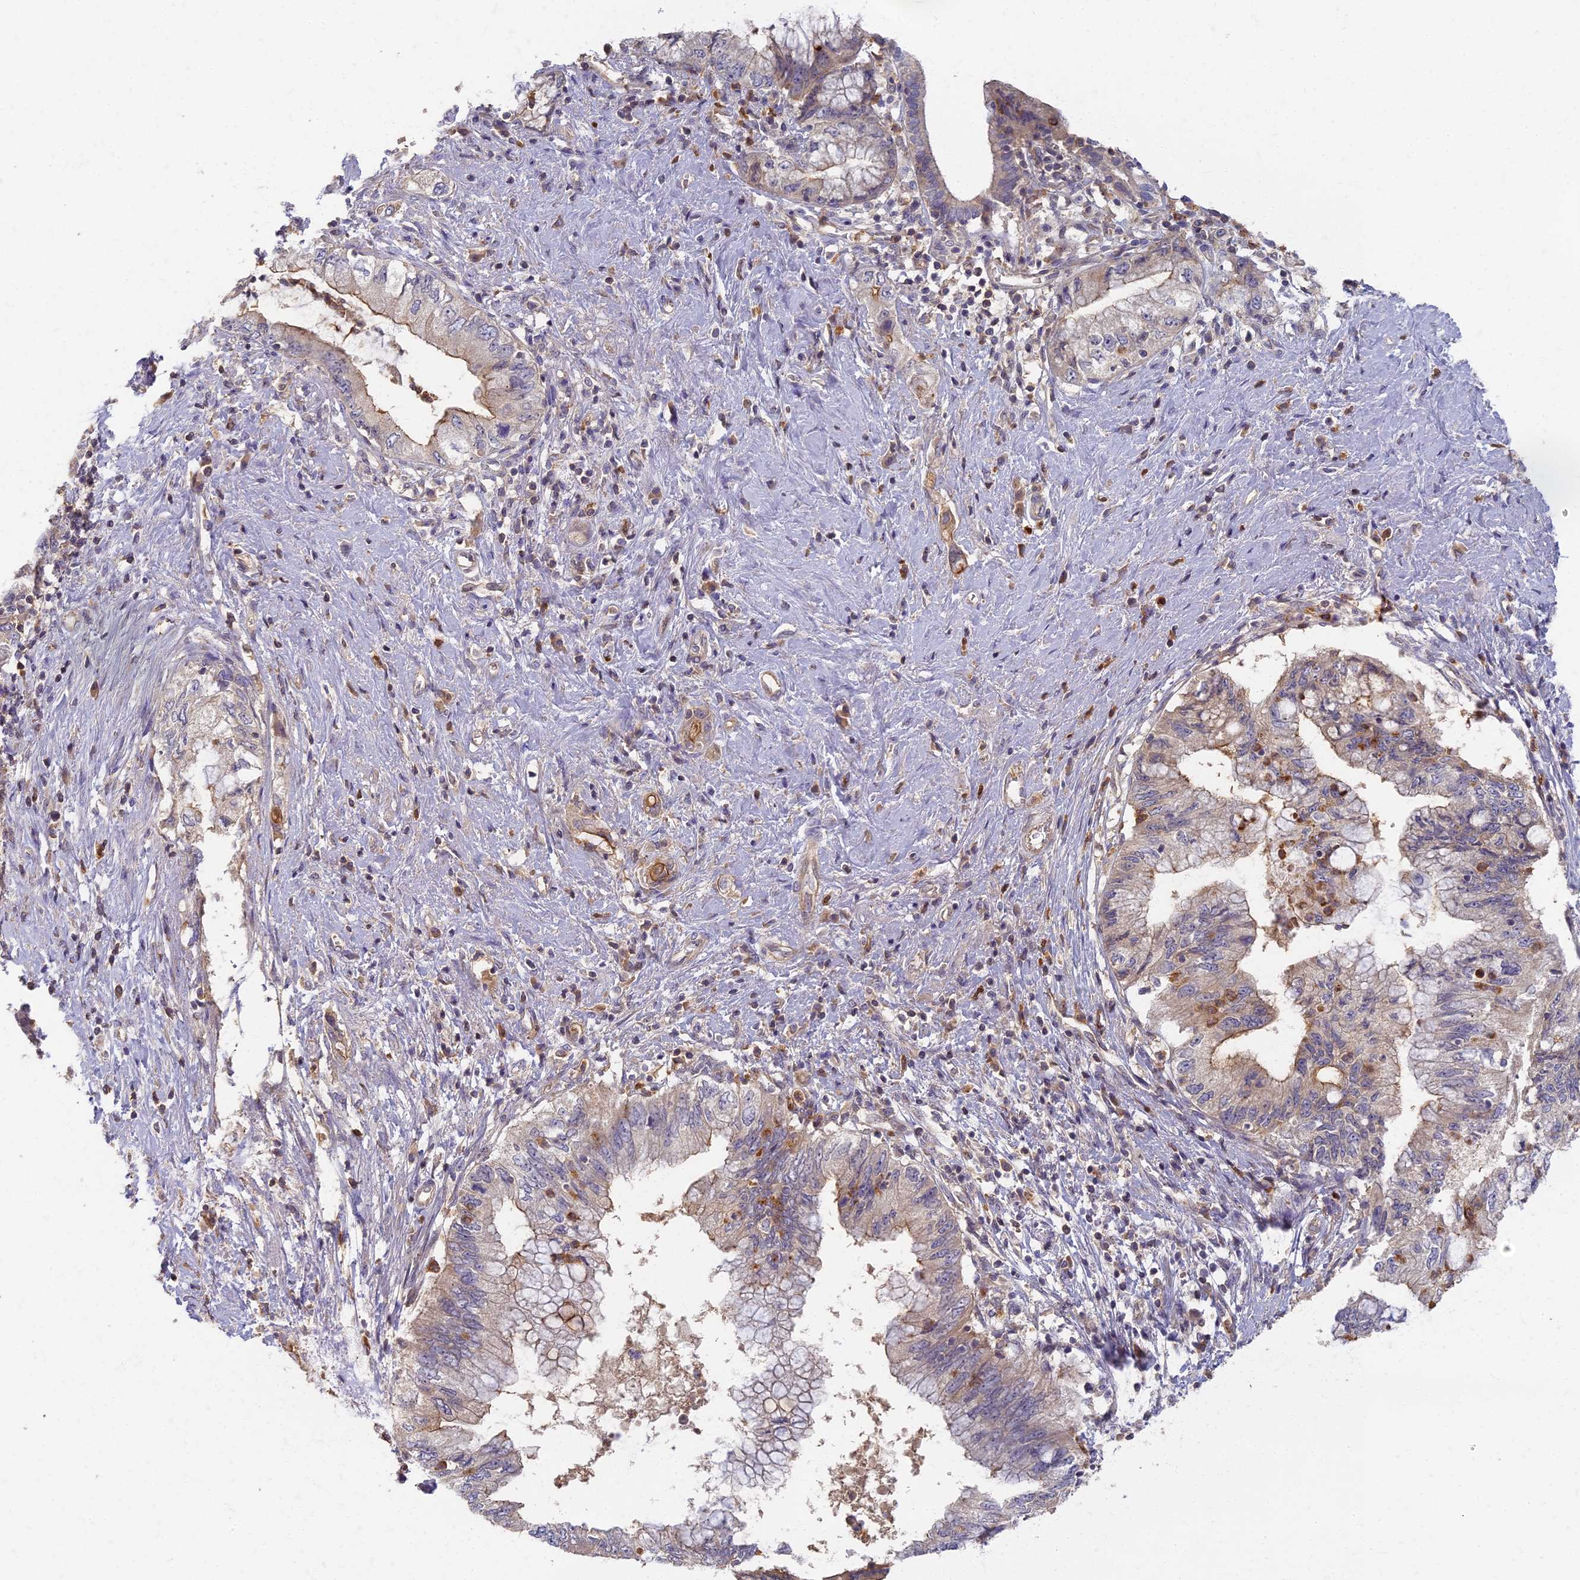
{"staining": {"intensity": "weak", "quantity": "<25%", "location": "cytoplasmic/membranous"}, "tissue": "pancreatic cancer", "cell_type": "Tumor cells", "image_type": "cancer", "snomed": [{"axis": "morphology", "description": "Adenocarcinoma, NOS"}, {"axis": "topography", "description": "Pancreas"}], "caption": "IHC of human pancreatic cancer (adenocarcinoma) shows no staining in tumor cells.", "gene": "AP4E1", "patient": {"sex": "female", "age": 73}}